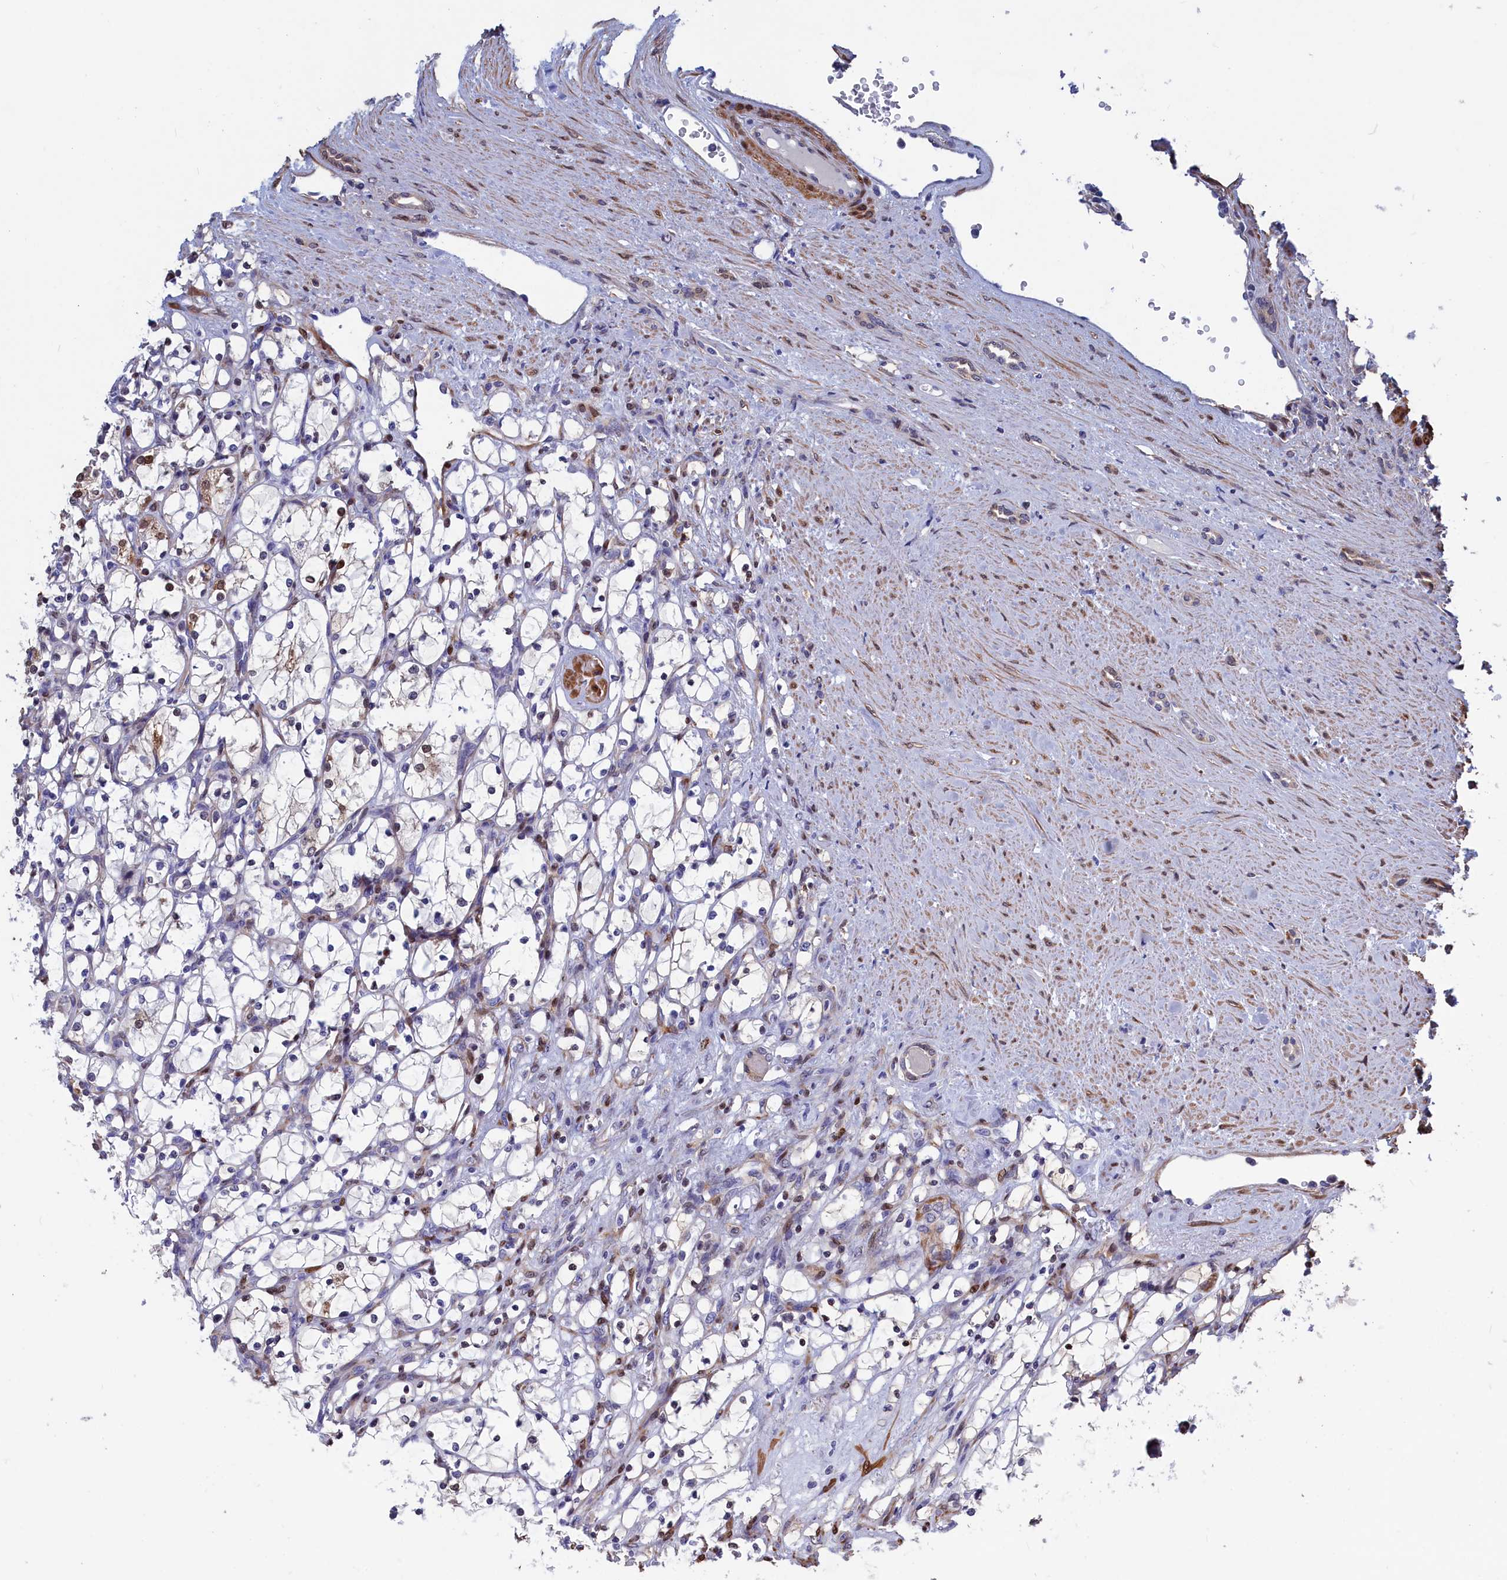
{"staining": {"intensity": "negative", "quantity": "none", "location": "none"}, "tissue": "renal cancer", "cell_type": "Tumor cells", "image_type": "cancer", "snomed": [{"axis": "morphology", "description": "Adenocarcinoma, NOS"}, {"axis": "topography", "description": "Kidney"}], "caption": "The immunohistochemistry image has no significant expression in tumor cells of renal adenocarcinoma tissue.", "gene": "CRIP1", "patient": {"sex": "female", "age": 69}}